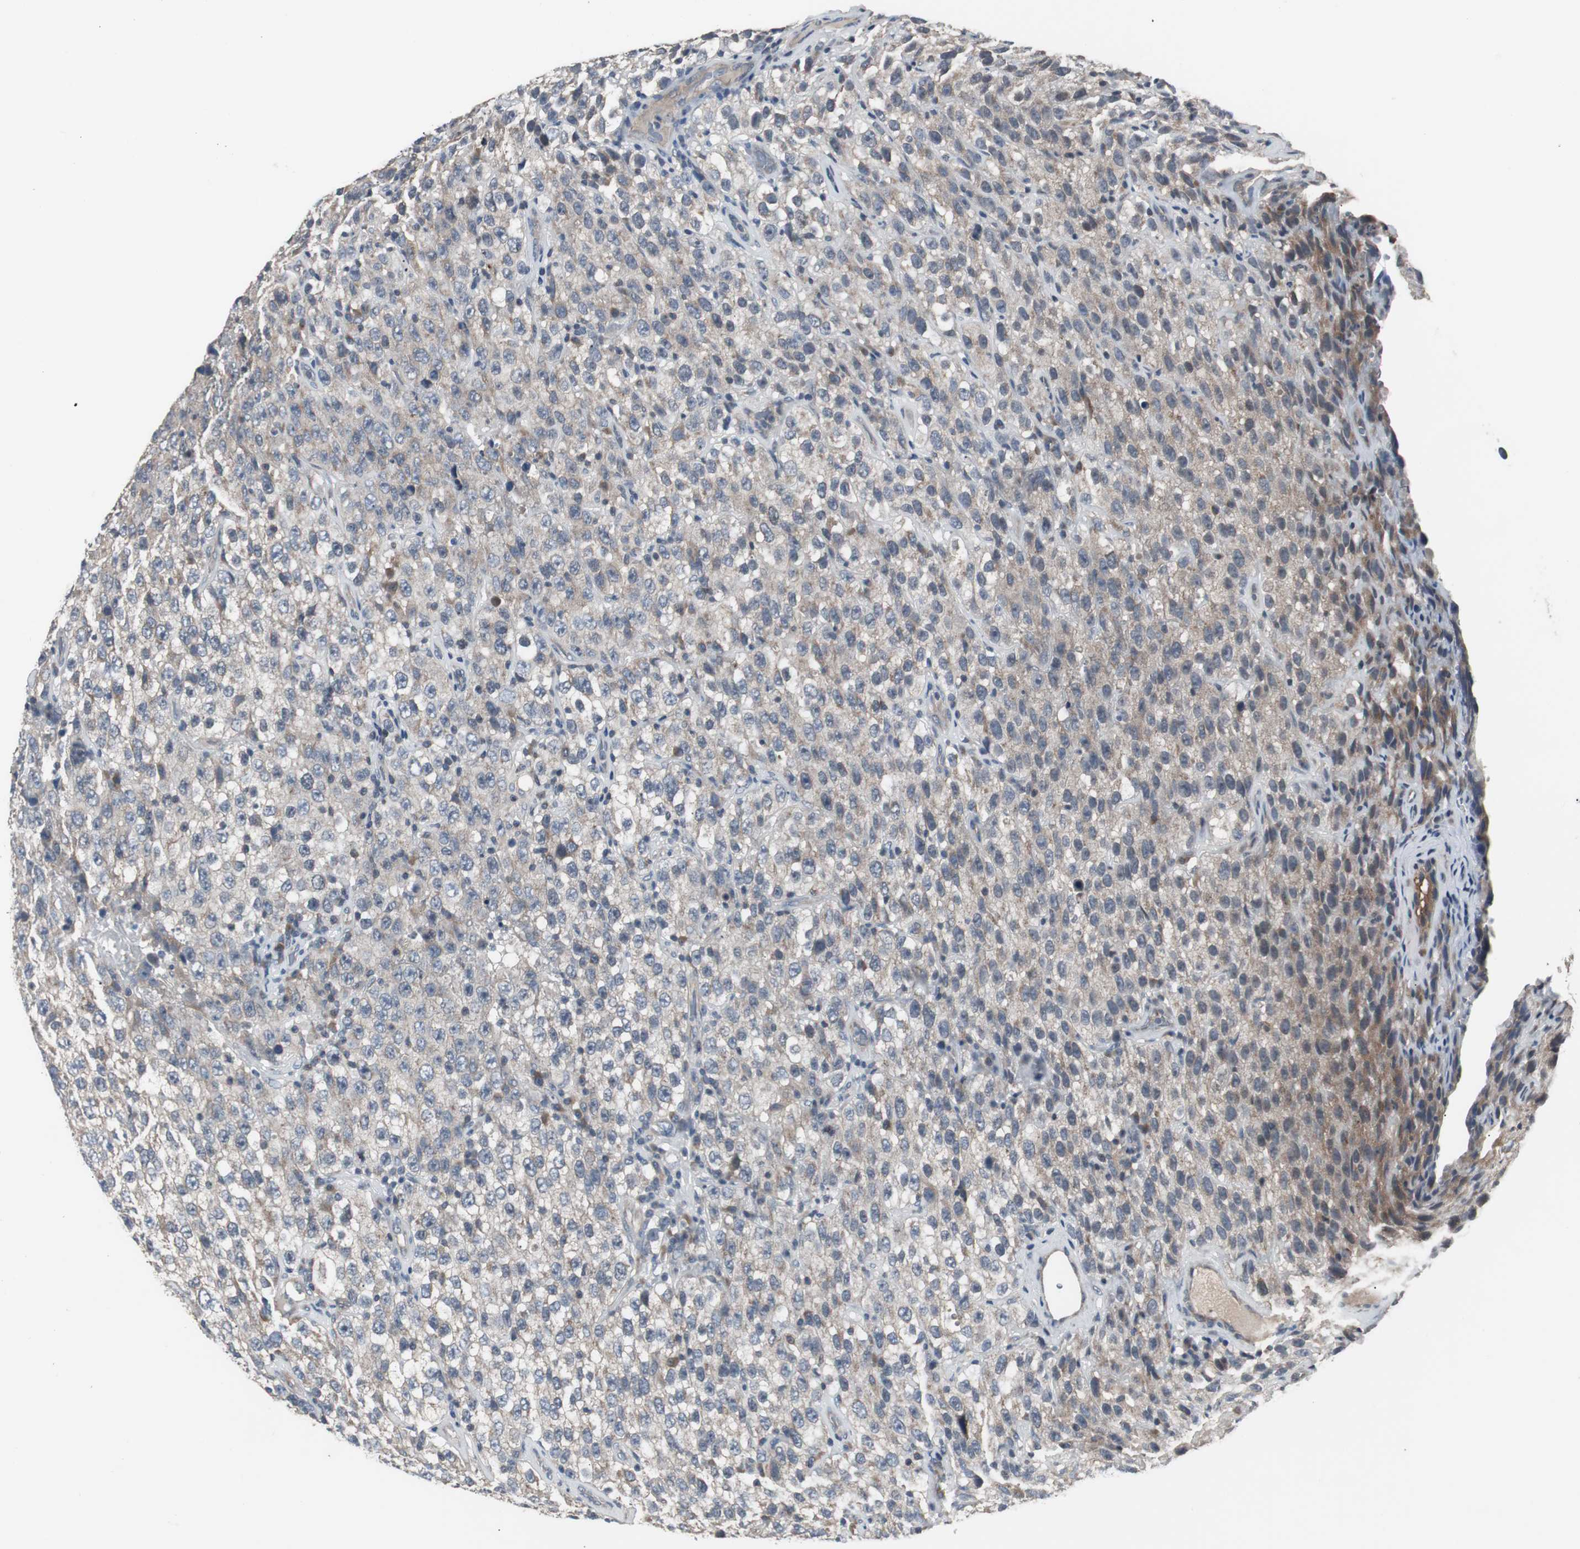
{"staining": {"intensity": "weak", "quantity": "25%-75%", "location": "cytoplasmic/membranous"}, "tissue": "testis cancer", "cell_type": "Tumor cells", "image_type": "cancer", "snomed": [{"axis": "morphology", "description": "Seminoma, NOS"}, {"axis": "topography", "description": "Testis"}], "caption": "Seminoma (testis) was stained to show a protein in brown. There is low levels of weak cytoplasmic/membranous expression in approximately 25%-75% of tumor cells. The staining is performed using DAB (3,3'-diaminobenzidine) brown chromogen to label protein expression. The nuclei are counter-stained blue using hematoxylin.", "gene": "ZMPSTE24", "patient": {"sex": "male", "age": 52}}